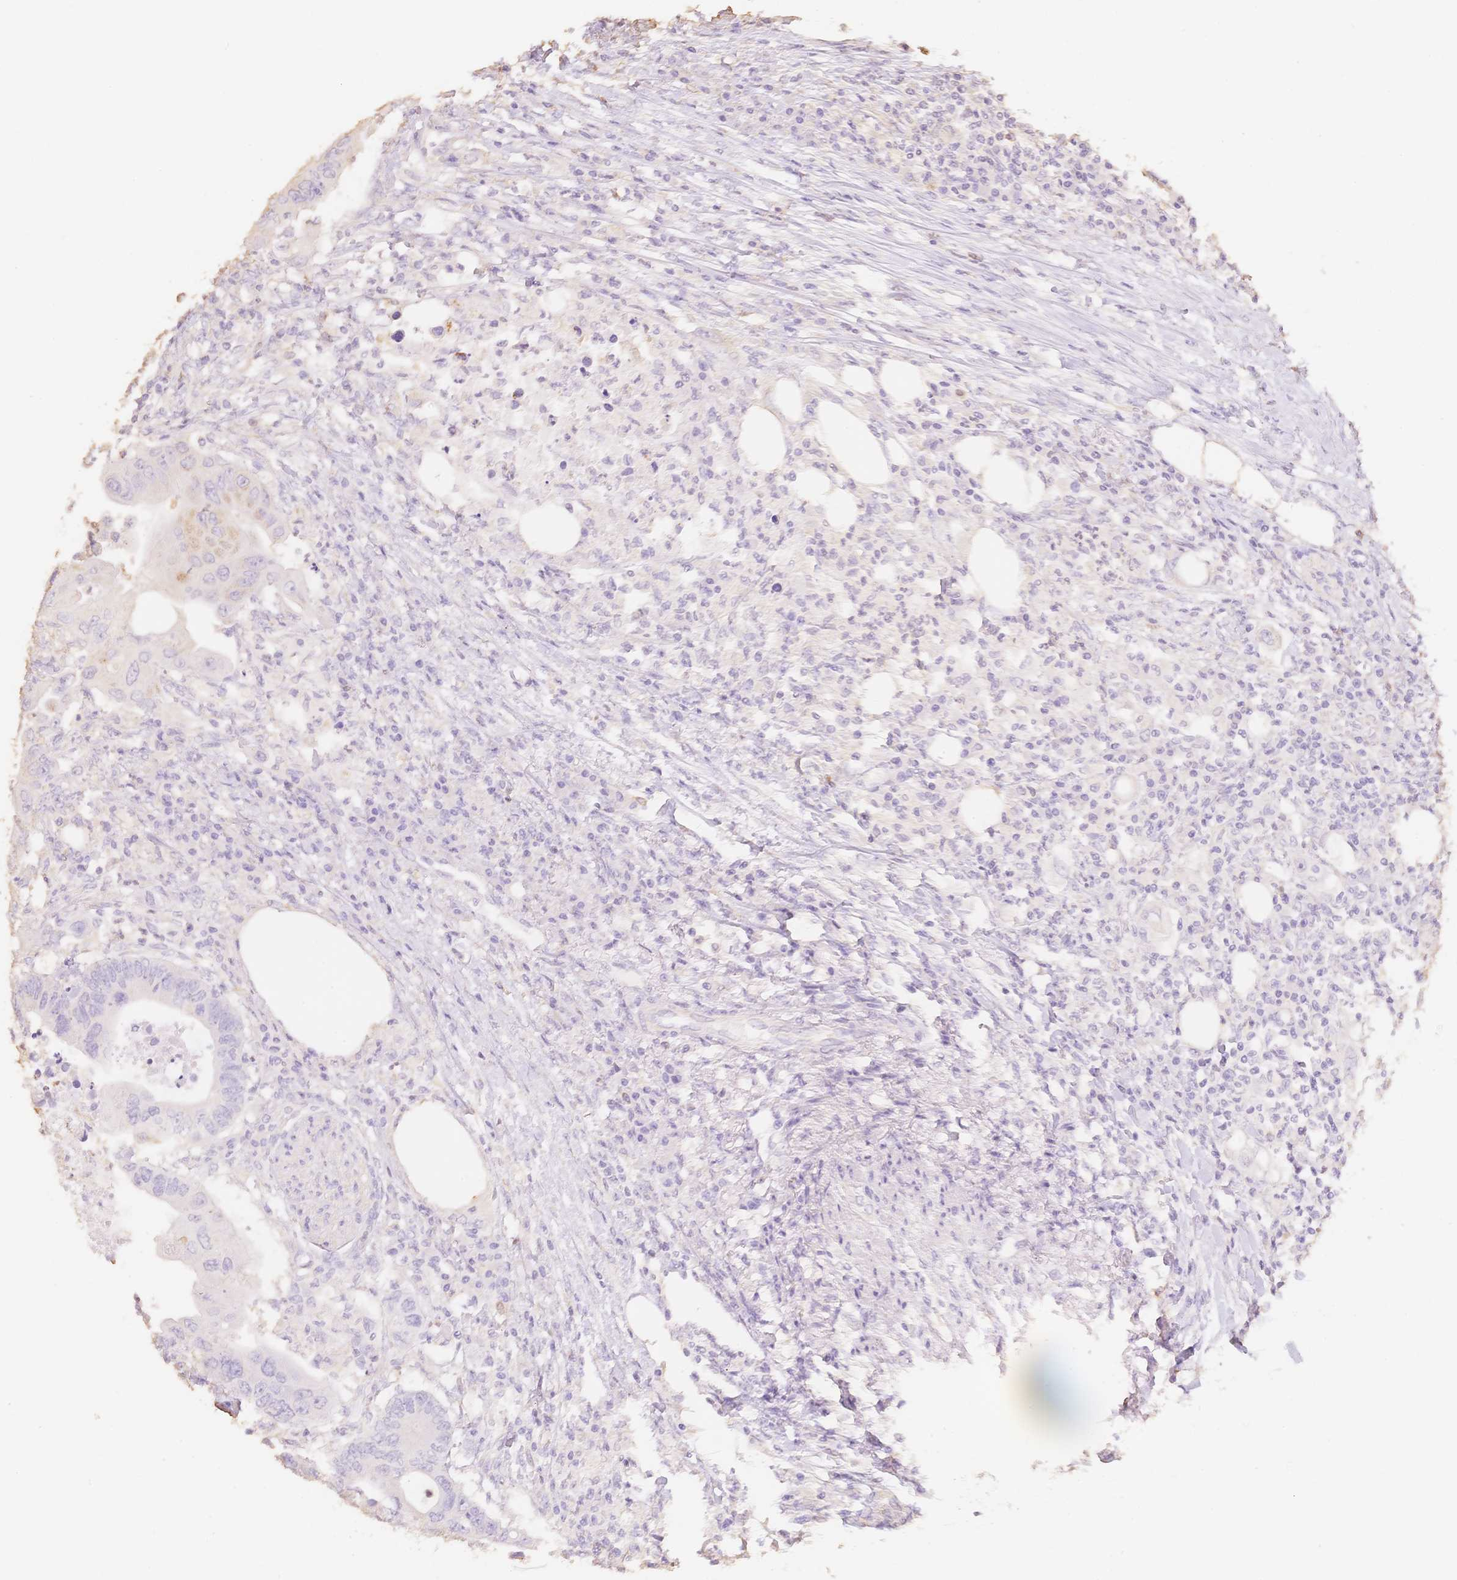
{"staining": {"intensity": "negative", "quantity": "none", "location": "none"}, "tissue": "colorectal cancer", "cell_type": "Tumor cells", "image_type": "cancer", "snomed": [{"axis": "morphology", "description": "Adenocarcinoma, NOS"}, {"axis": "topography", "description": "Colon"}], "caption": "A histopathology image of colorectal cancer stained for a protein shows no brown staining in tumor cells.", "gene": "MBOAT7", "patient": {"sex": "male", "age": 71}}